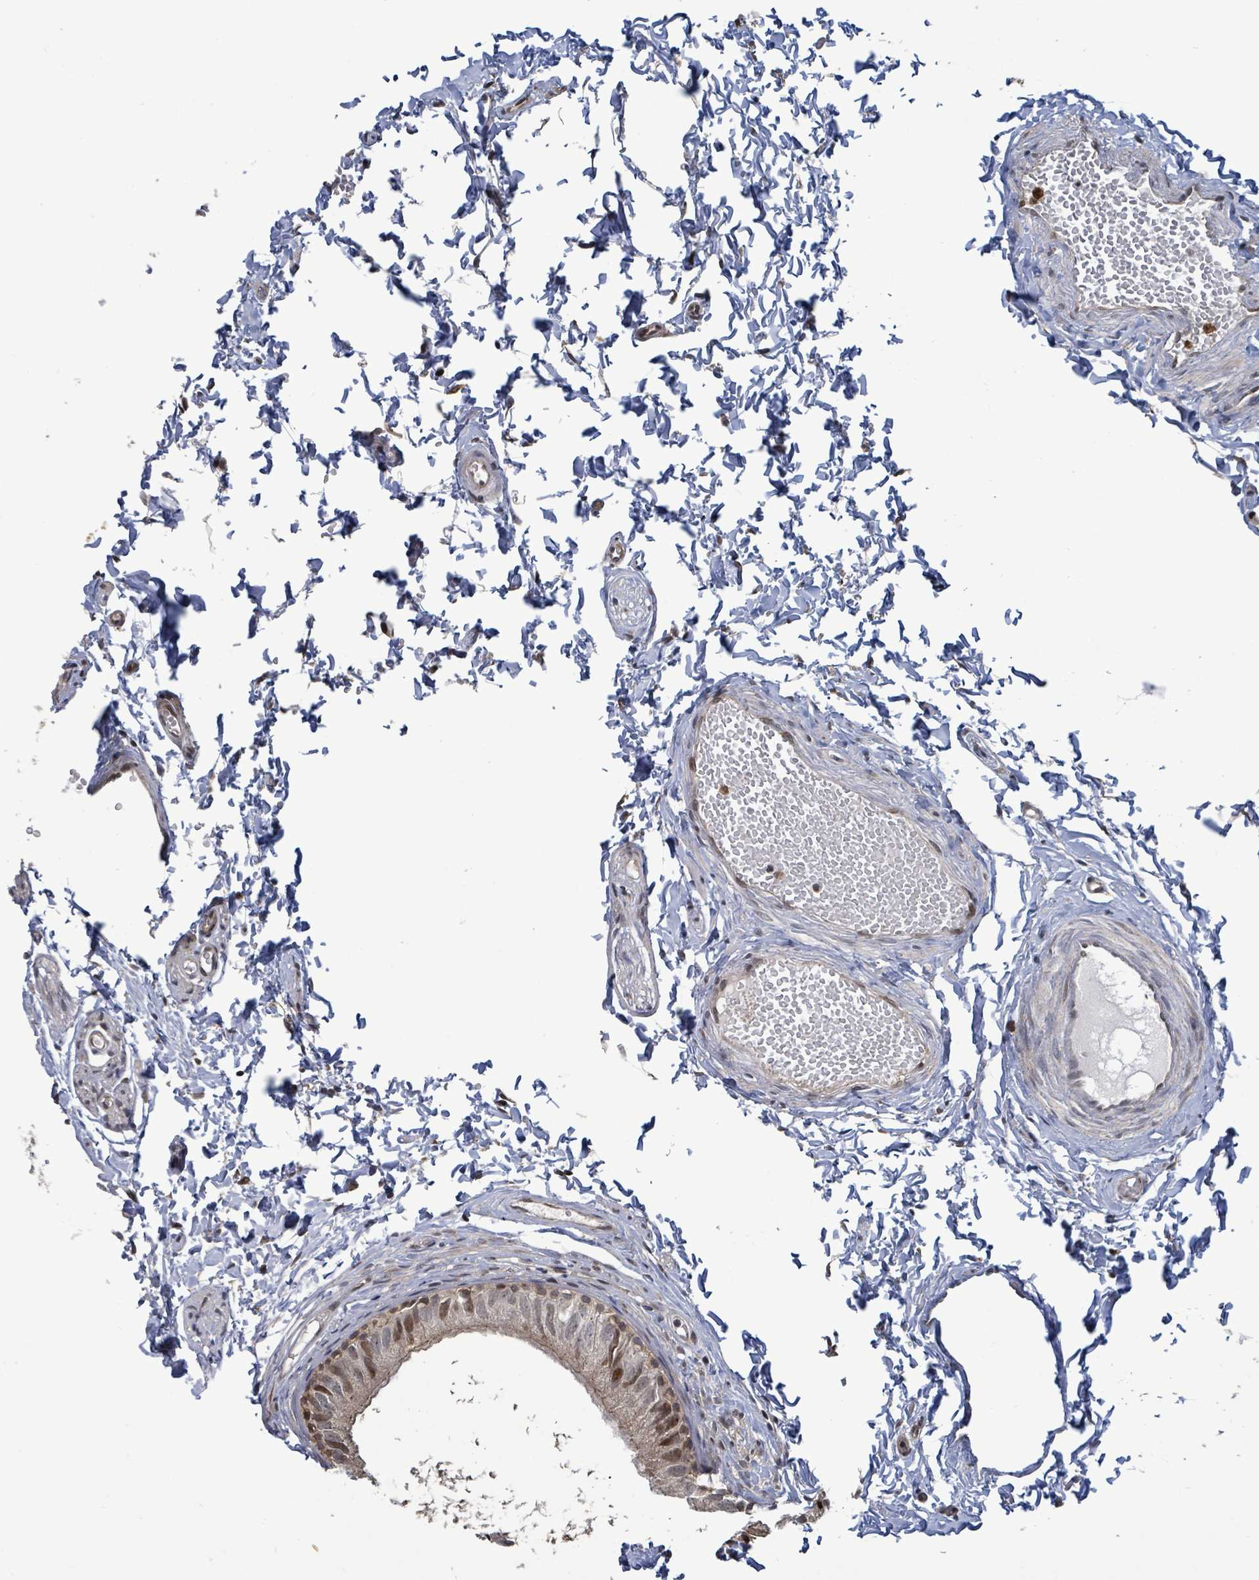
{"staining": {"intensity": "moderate", "quantity": "<25%", "location": "nuclear"}, "tissue": "epididymis", "cell_type": "Glandular cells", "image_type": "normal", "snomed": [{"axis": "morphology", "description": "Normal tissue, NOS"}, {"axis": "topography", "description": "Epididymis"}], "caption": "Immunohistochemistry (IHC) (DAB) staining of normal epididymis demonstrates moderate nuclear protein staining in approximately <25% of glandular cells.", "gene": "COQ6", "patient": {"sex": "male", "age": 37}}